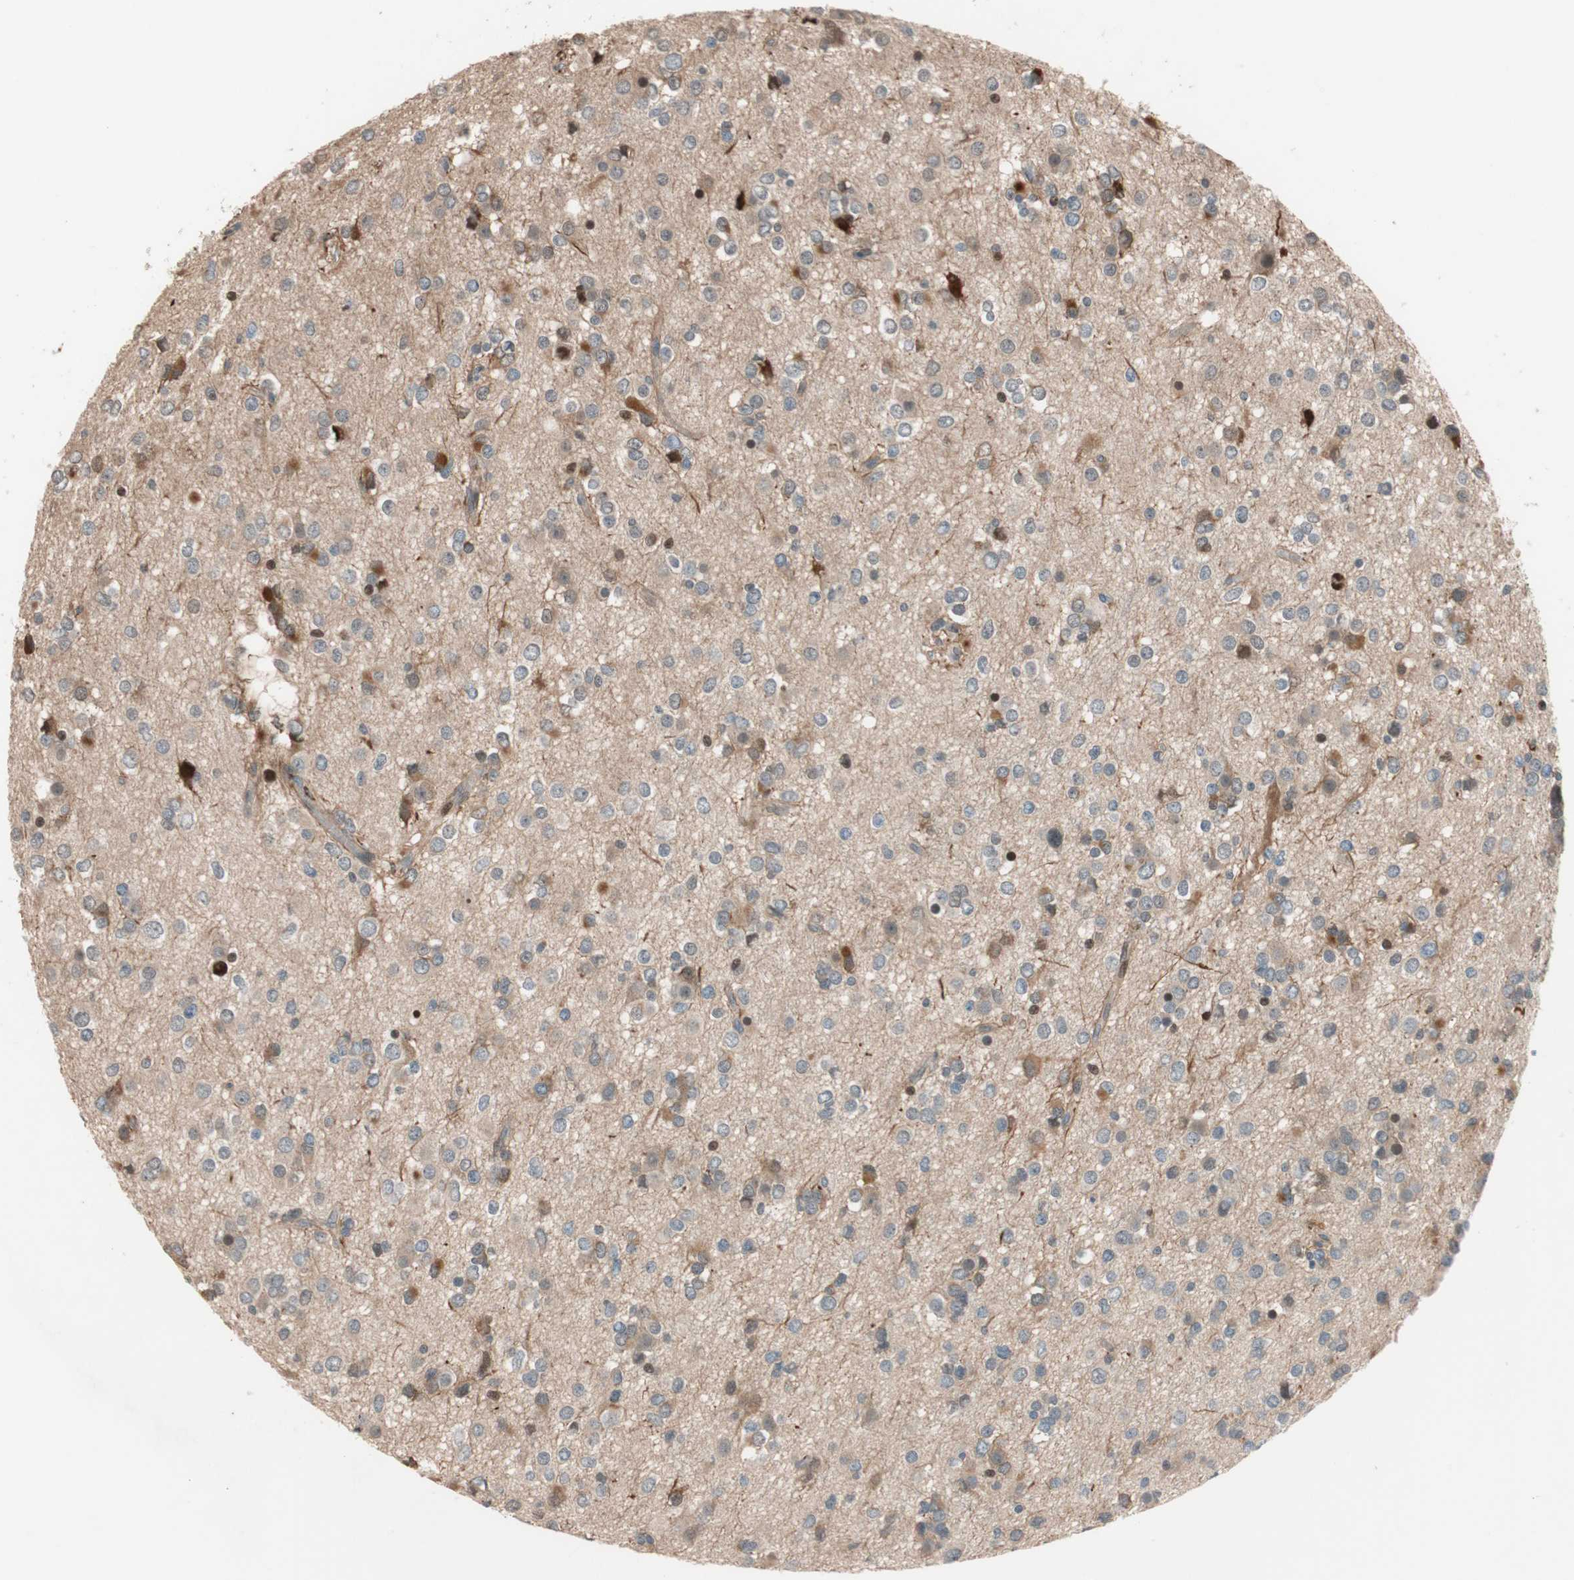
{"staining": {"intensity": "weak", "quantity": "<25%", "location": "cytoplasmic/membranous"}, "tissue": "glioma", "cell_type": "Tumor cells", "image_type": "cancer", "snomed": [{"axis": "morphology", "description": "Glioma, malignant, Low grade"}, {"axis": "topography", "description": "Brain"}], "caption": "Immunohistochemistry photomicrograph of neoplastic tissue: malignant low-grade glioma stained with DAB (3,3'-diaminobenzidine) reveals no significant protein positivity in tumor cells. (DAB immunohistochemistry visualized using brightfield microscopy, high magnification).", "gene": "PIK3R3", "patient": {"sex": "male", "age": 42}}